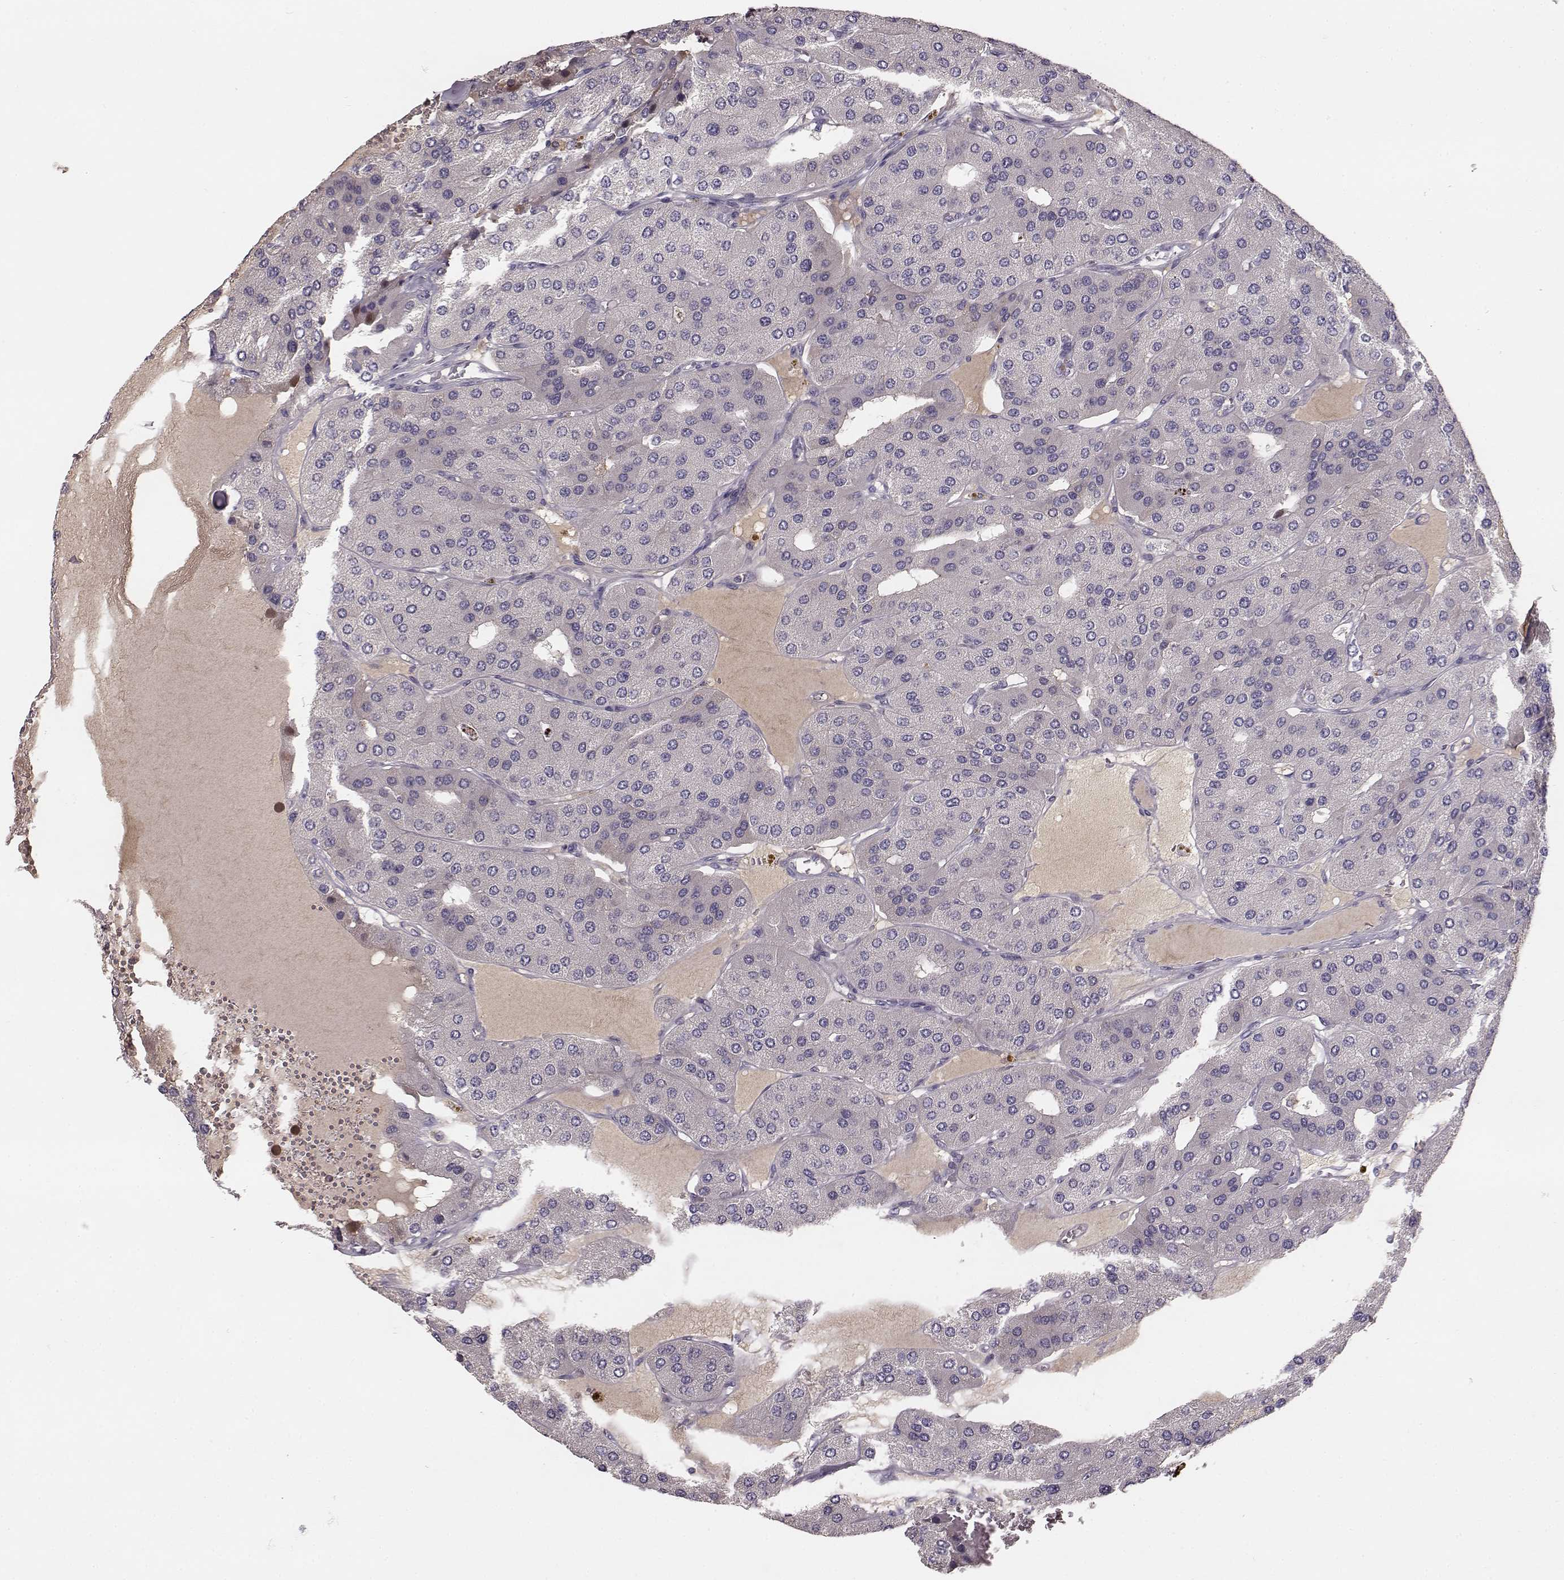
{"staining": {"intensity": "negative", "quantity": "none", "location": "none"}, "tissue": "parathyroid gland", "cell_type": "Glandular cells", "image_type": "normal", "snomed": [{"axis": "morphology", "description": "Normal tissue, NOS"}, {"axis": "morphology", "description": "Adenoma, NOS"}, {"axis": "topography", "description": "Parathyroid gland"}], "caption": "Immunohistochemistry of unremarkable parathyroid gland displays no staining in glandular cells.", "gene": "YJEFN3", "patient": {"sex": "female", "age": 86}}